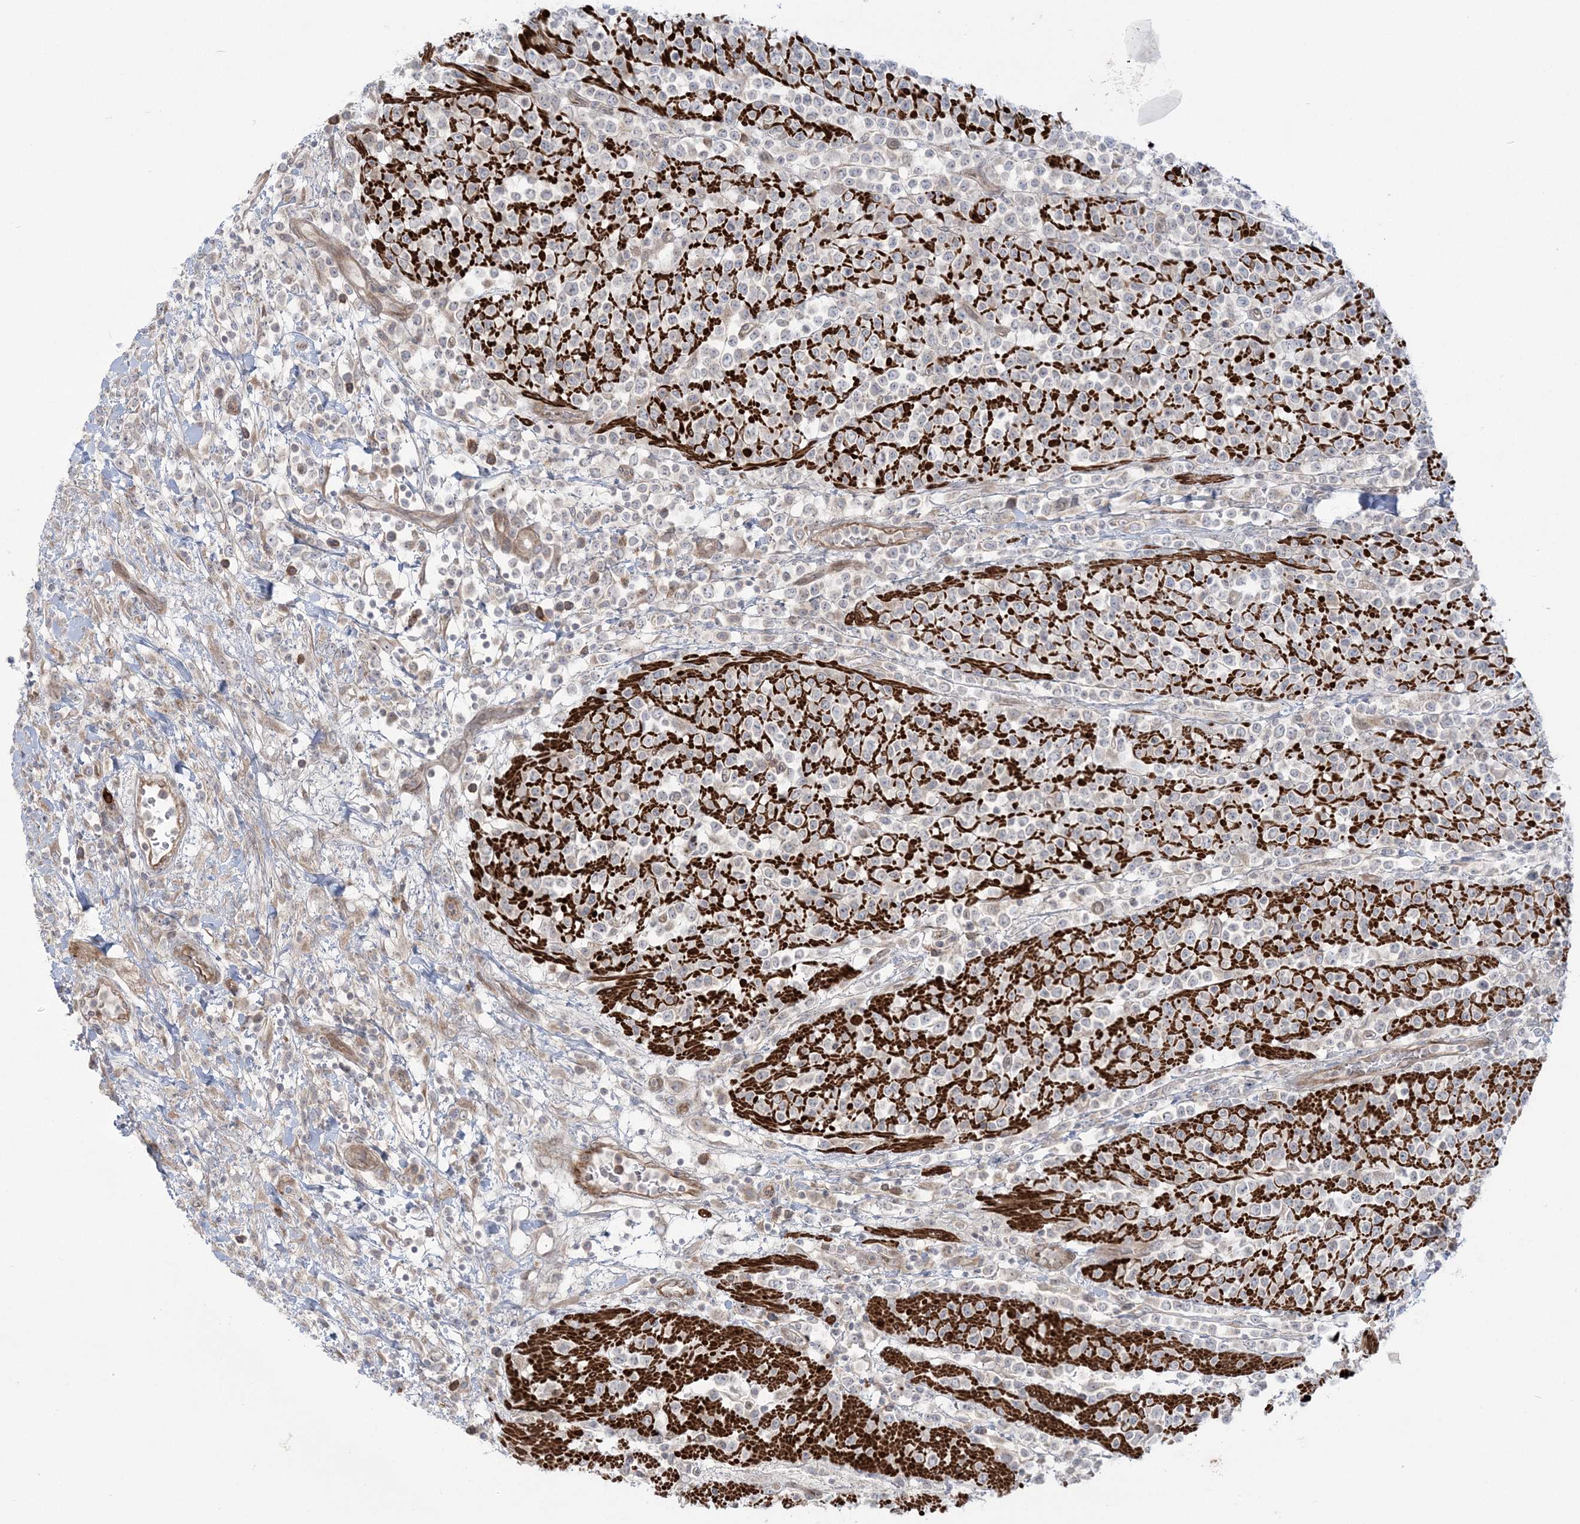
{"staining": {"intensity": "negative", "quantity": "none", "location": "none"}, "tissue": "lymphoma", "cell_type": "Tumor cells", "image_type": "cancer", "snomed": [{"axis": "morphology", "description": "Malignant lymphoma, non-Hodgkin's type, High grade"}, {"axis": "topography", "description": "Colon"}], "caption": "Human high-grade malignant lymphoma, non-Hodgkin's type stained for a protein using IHC demonstrates no positivity in tumor cells.", "gene": "NUDT9", "patient": {"sex": "female", "age": 53}}